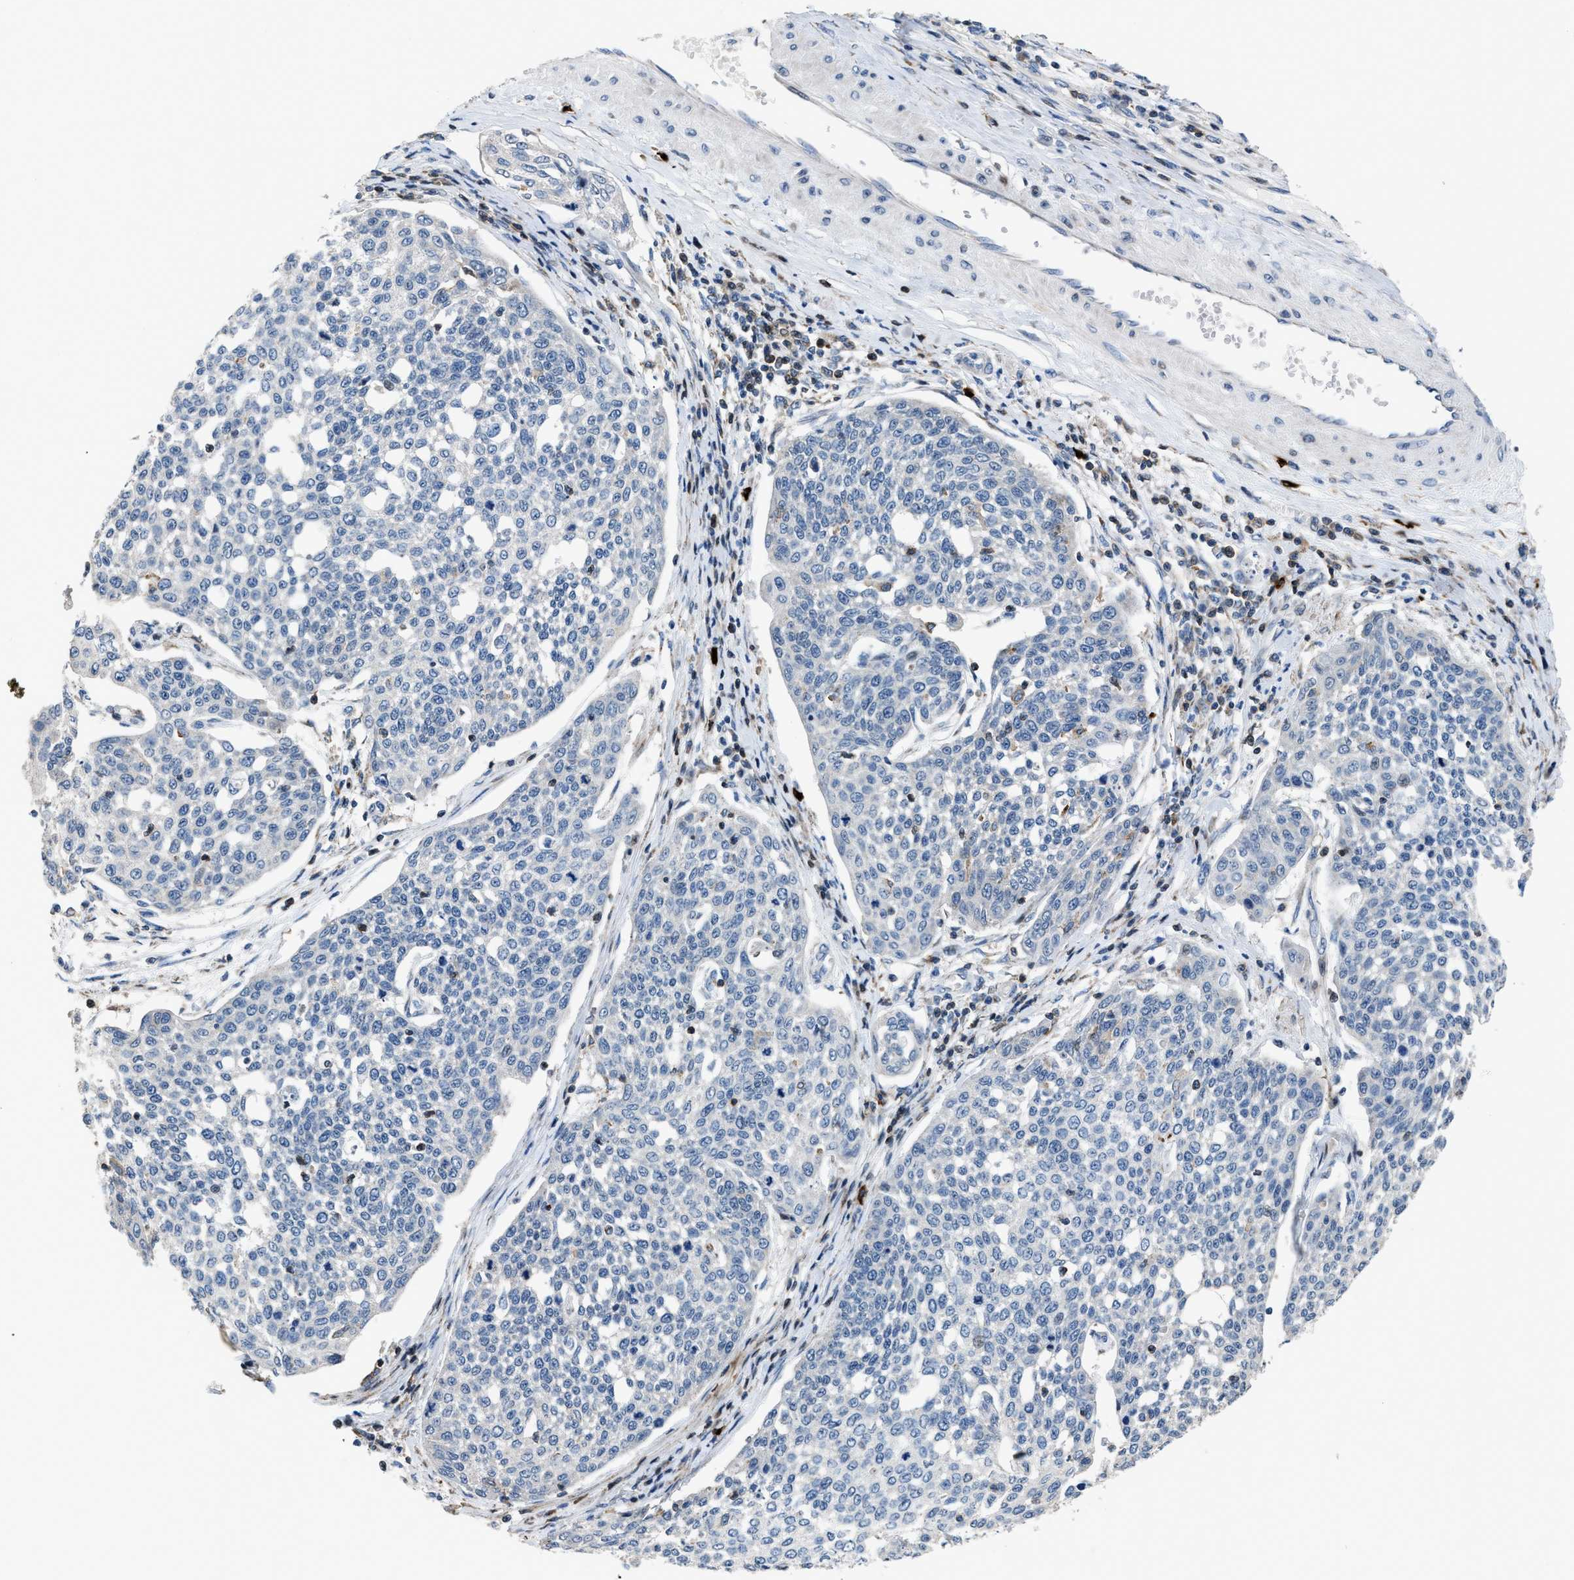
{"staining": {"intensity": "negative", "quantity": "none", "location": "none"}, "tissue": "cervical cancer", "cell_type": "Tumor cells", "image_type": "cancer", "snomed": [{"axis": "morphology", "description": "Squamous cell carcinoma, NOS"}, {"axis": "topography", "description": "Cervix"}], "caption": "An immunohistochemistry (IHC) micrograph of cervical cancer is shown. There is no staining in tumor cells of cervical cancer.", "gene": "ATP9A", "patient": {"sex": "female", "age": 34}}